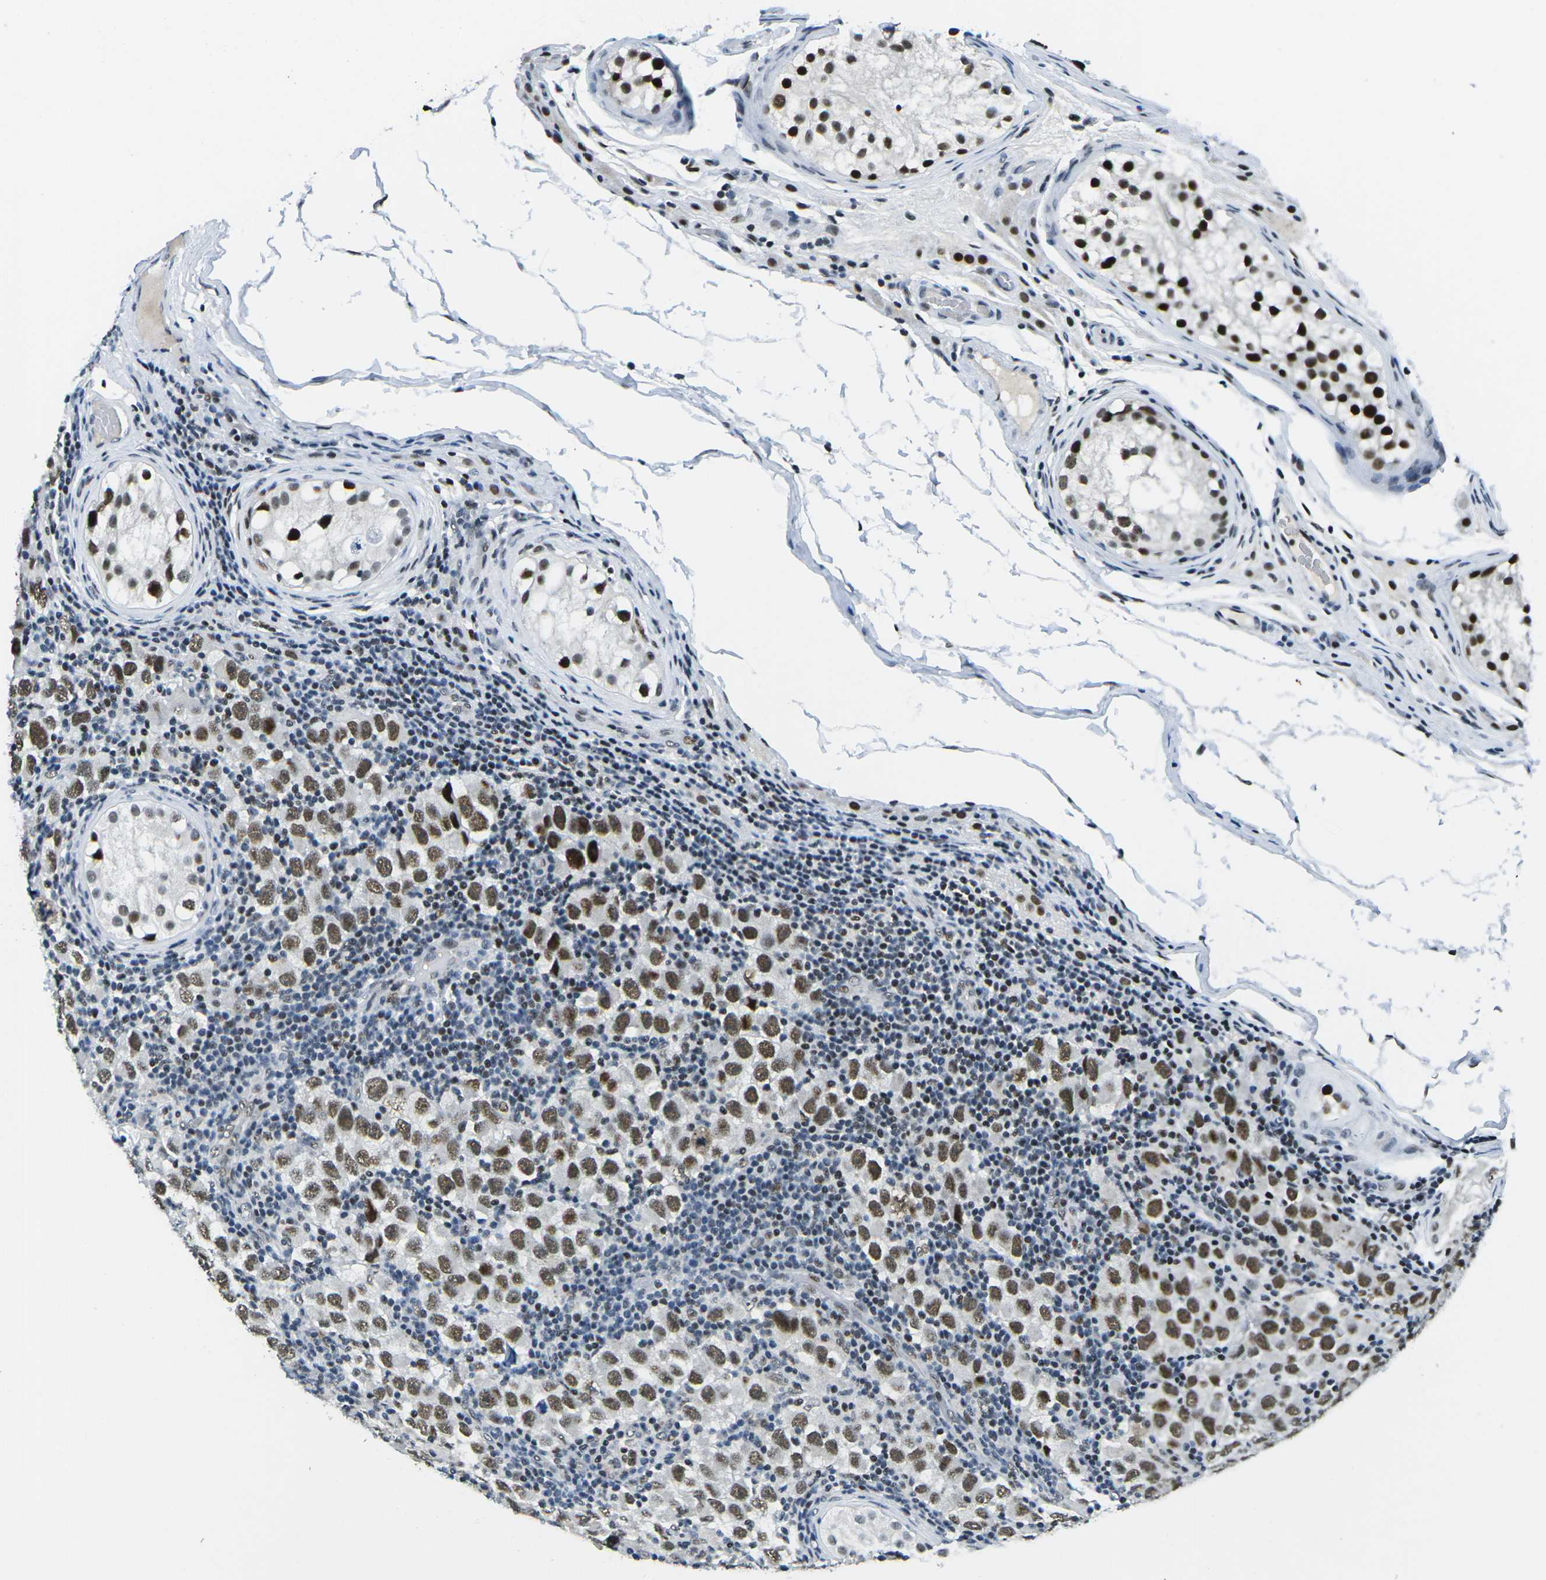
{"staining": {"intensity": "strong", "quantity": ">75%", "location": "nuclear"}, "tissue": "testis cancer", "cell_type": "Tumor cells", "image_type": "cancer", "snomed": [{"axis": "morphology", "description": "Carcinoma, Embryonal, NOS"}, {"axis": "topography", "description": "Testis"}], "caption": "IHC photomicrograph of neoplastic tissue: testis embryonal carcinoma stained using immunohistochemistry (IHC) shows high levels of strong protein expression localized specifically in the nuclear of tumor cells, appearing as a nuclear brown color.", "gene": "PRPF8", "patient": {"sex": "male", "age": 21}}